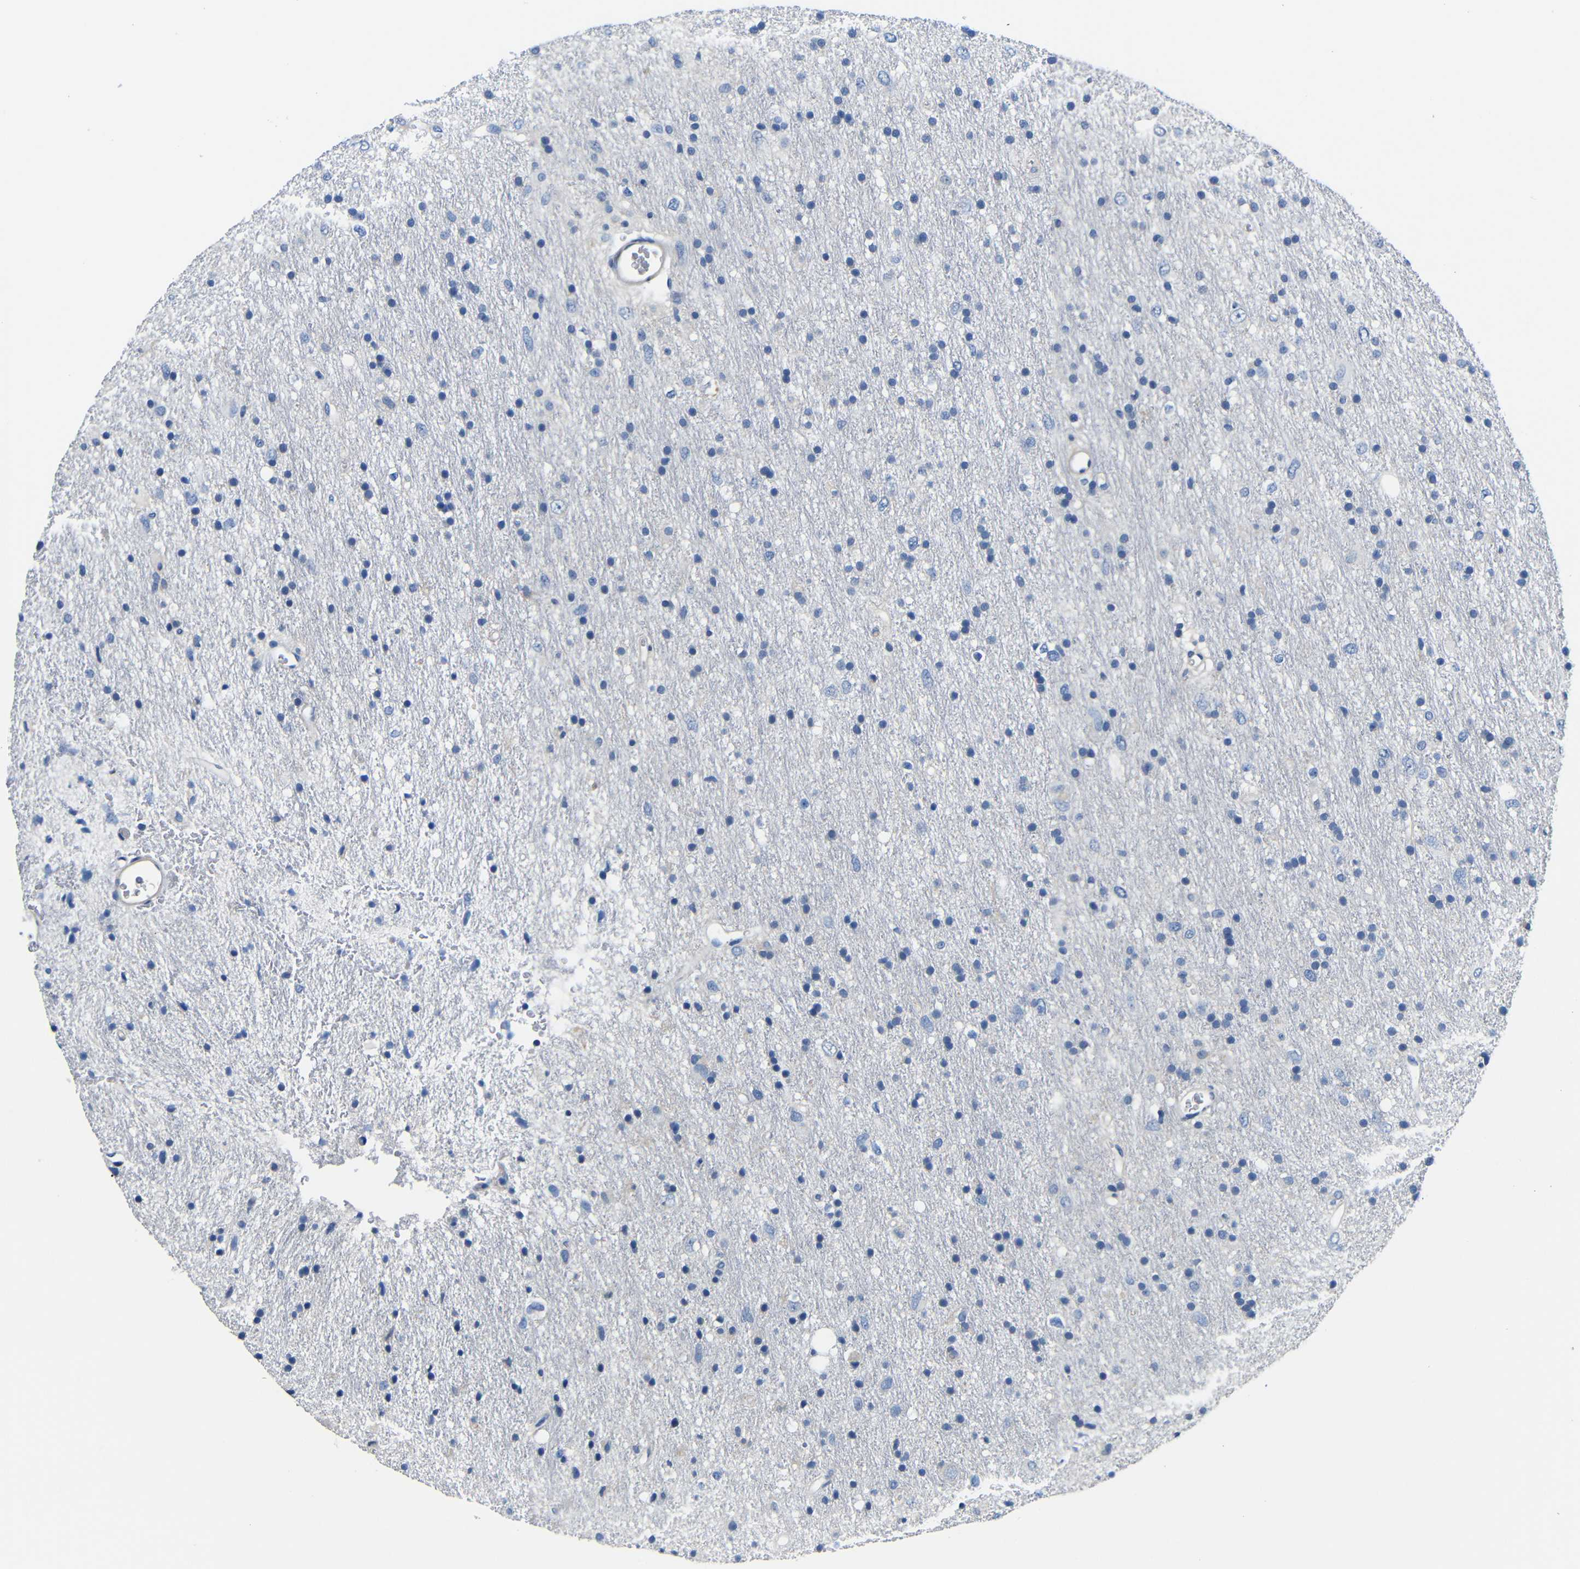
{"staining": {"intensity": "negative", "quantity": "none", "location": "none"}, "tissue": "glioma", "cell_type": "Tumor cells", "image_type": "cancer", "snomed": [{"axis": "morphology", "description": "Glioma, malignant, Low grade"}, {"axis": "topography", "description": "Brain"}], "caption": "Immunohistochemistry of human malignant glioma (low-grade) displays no positivity in tumor cells.", "gene": "TNFAIP1", "patient": {"sex": "male", "age": 77}}